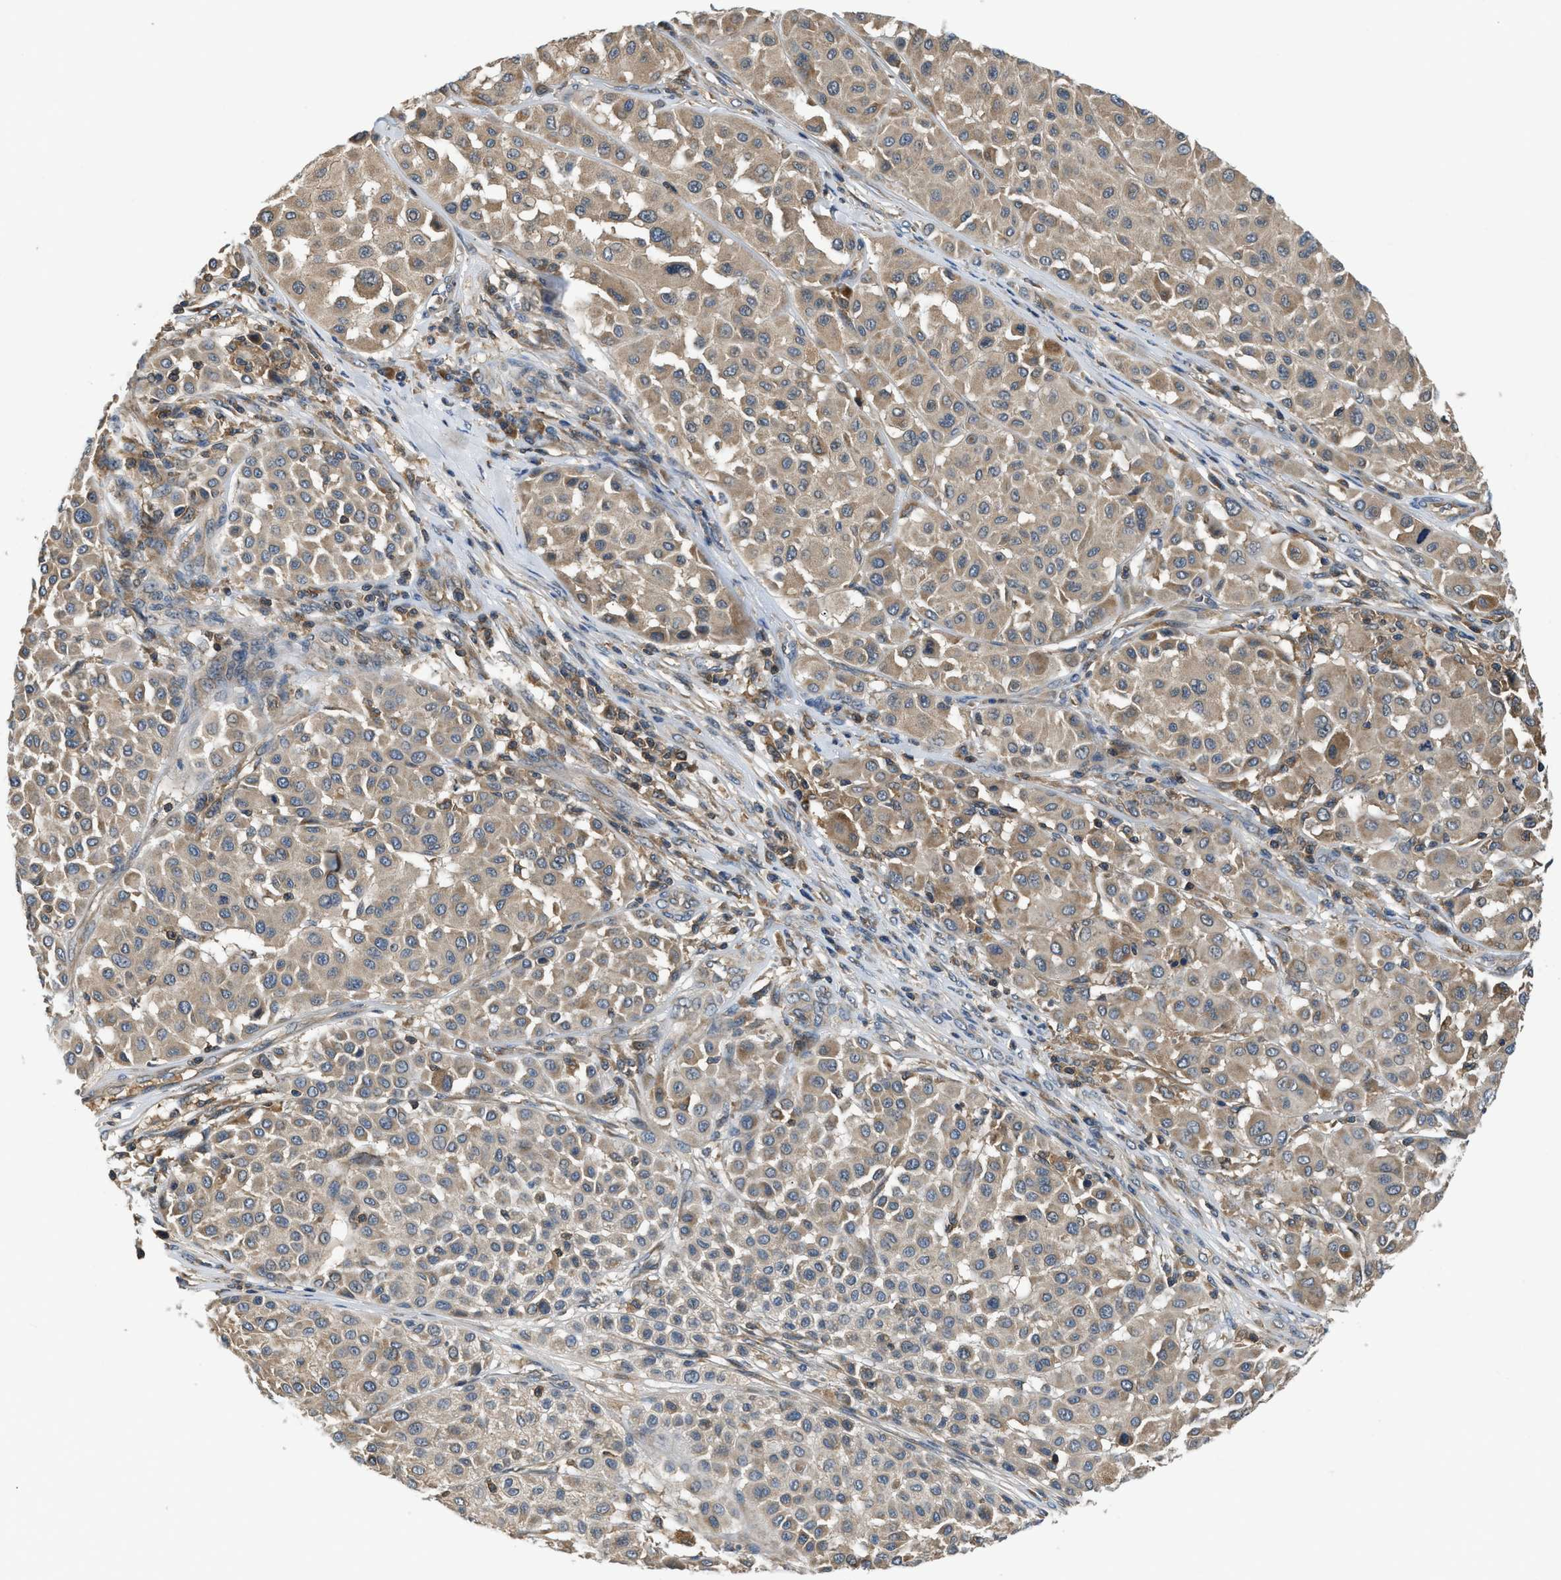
{"staining": {"intensity": "moderate", "quantity": ">75%", "location": "cytoplasmic/membranous"}, "tissue": "melanoma", "cell_type": "Tumor cells", "image_type": "cancer", "snomed": [{"axis": "morphology", "description": "Malignant melanoma, Metastatic site"}, {"axis": "topography", "description": "Soft tissue"}], "caption": "About >75% of tumor cells in malignant melanoma (metastatic site) display moderate cytoplasmic/membranous protein expression as visualized by brown immunohistochemical staining.", "gene": "PAFAH2", "patient": {"sex": "male", "age": 41}}